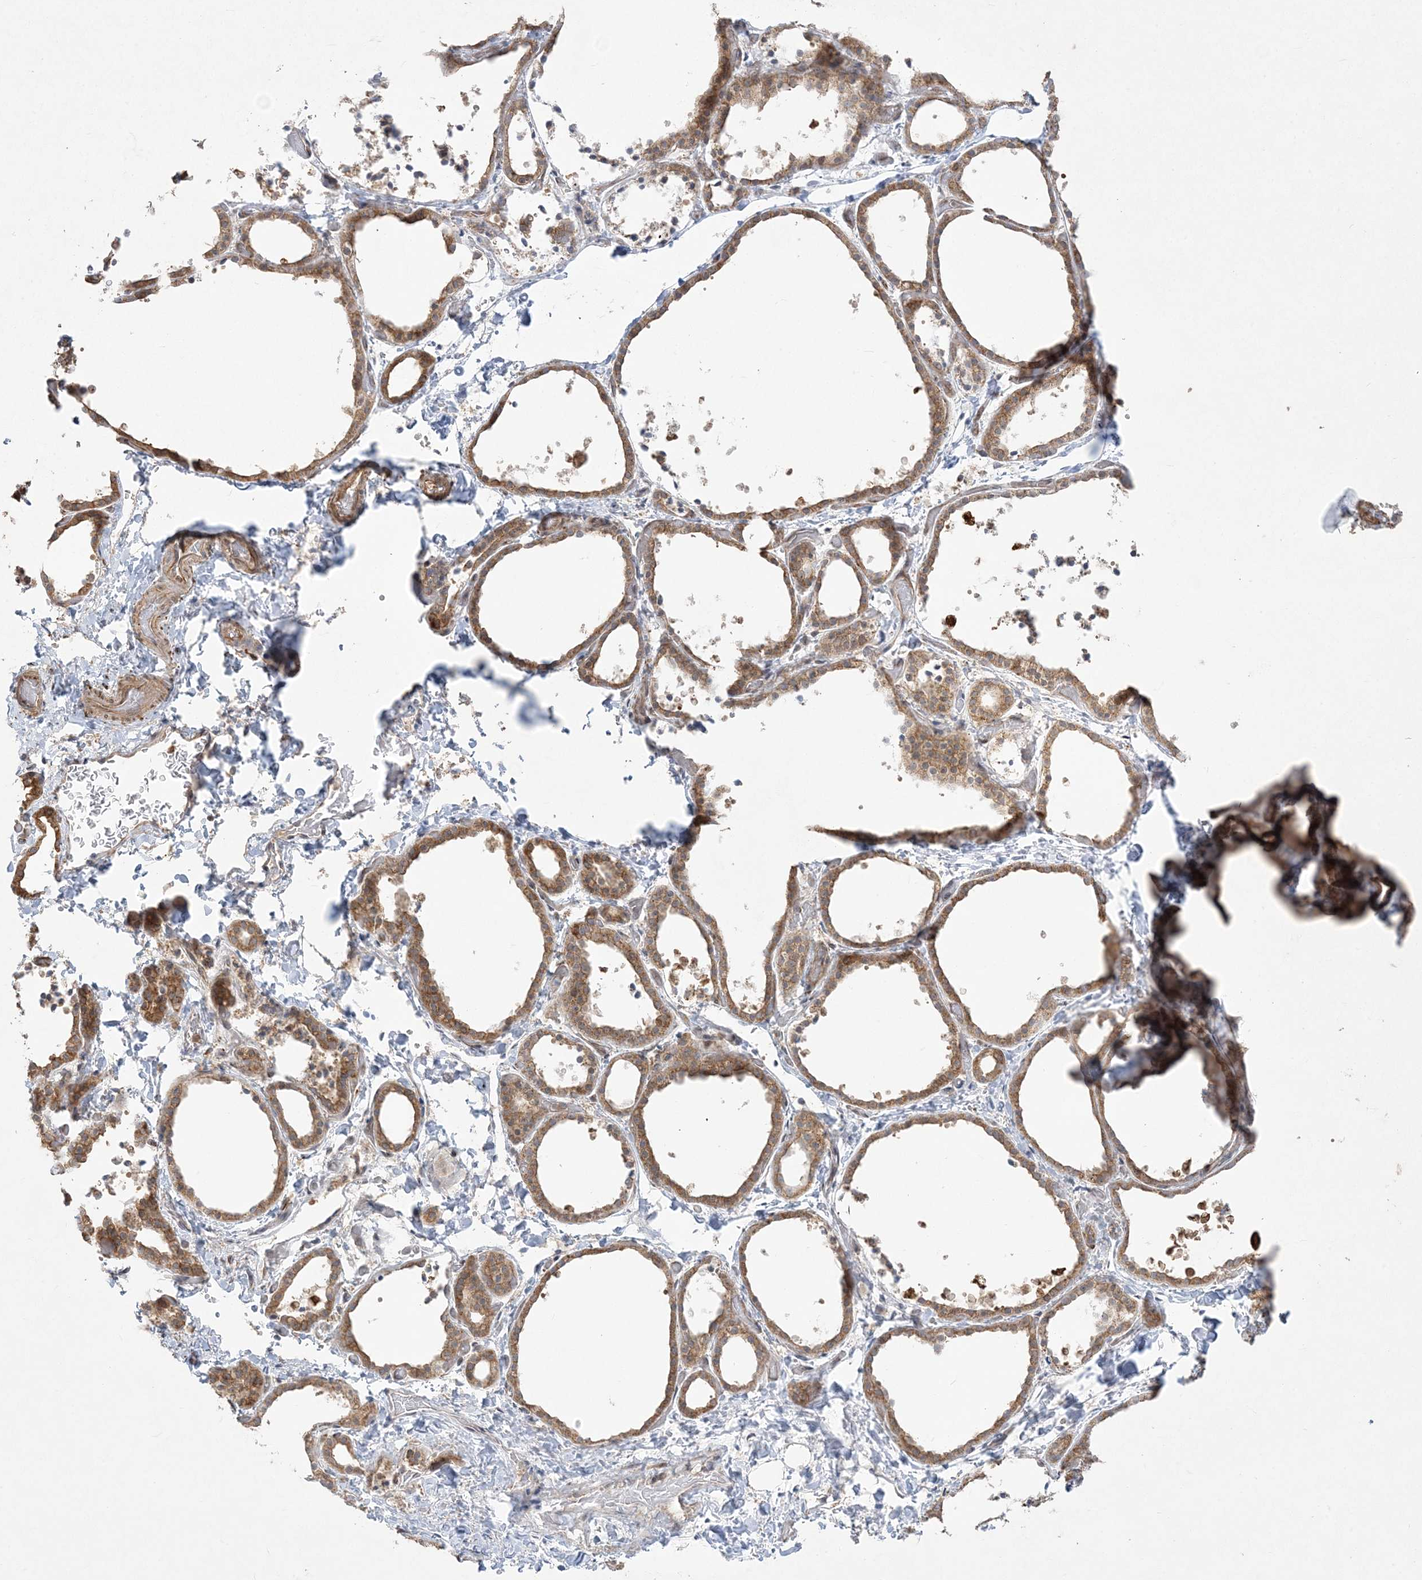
{"staining": {"intensity": "moderate", "quantity": ">75%", "location": "cytoplasmic/membranous"}, "tissue": "thyroid gland", "cell_type": "Glandular cells", "image_type": "normal", "snomed": [{"axis": "morphology", "description": "Normal tissue, NOS"}, {"axis": "topography", "description": "Thyroid gland"}], "caption": "This photomicrograph reveals IHC staining of unremarkable human thyroid gland, with medium moderate cytoplasmic/membranous positivity in about >75% of glandular cells.", "gene": "ZC3H6", "patient": {"sex": "female", "age": 44}}